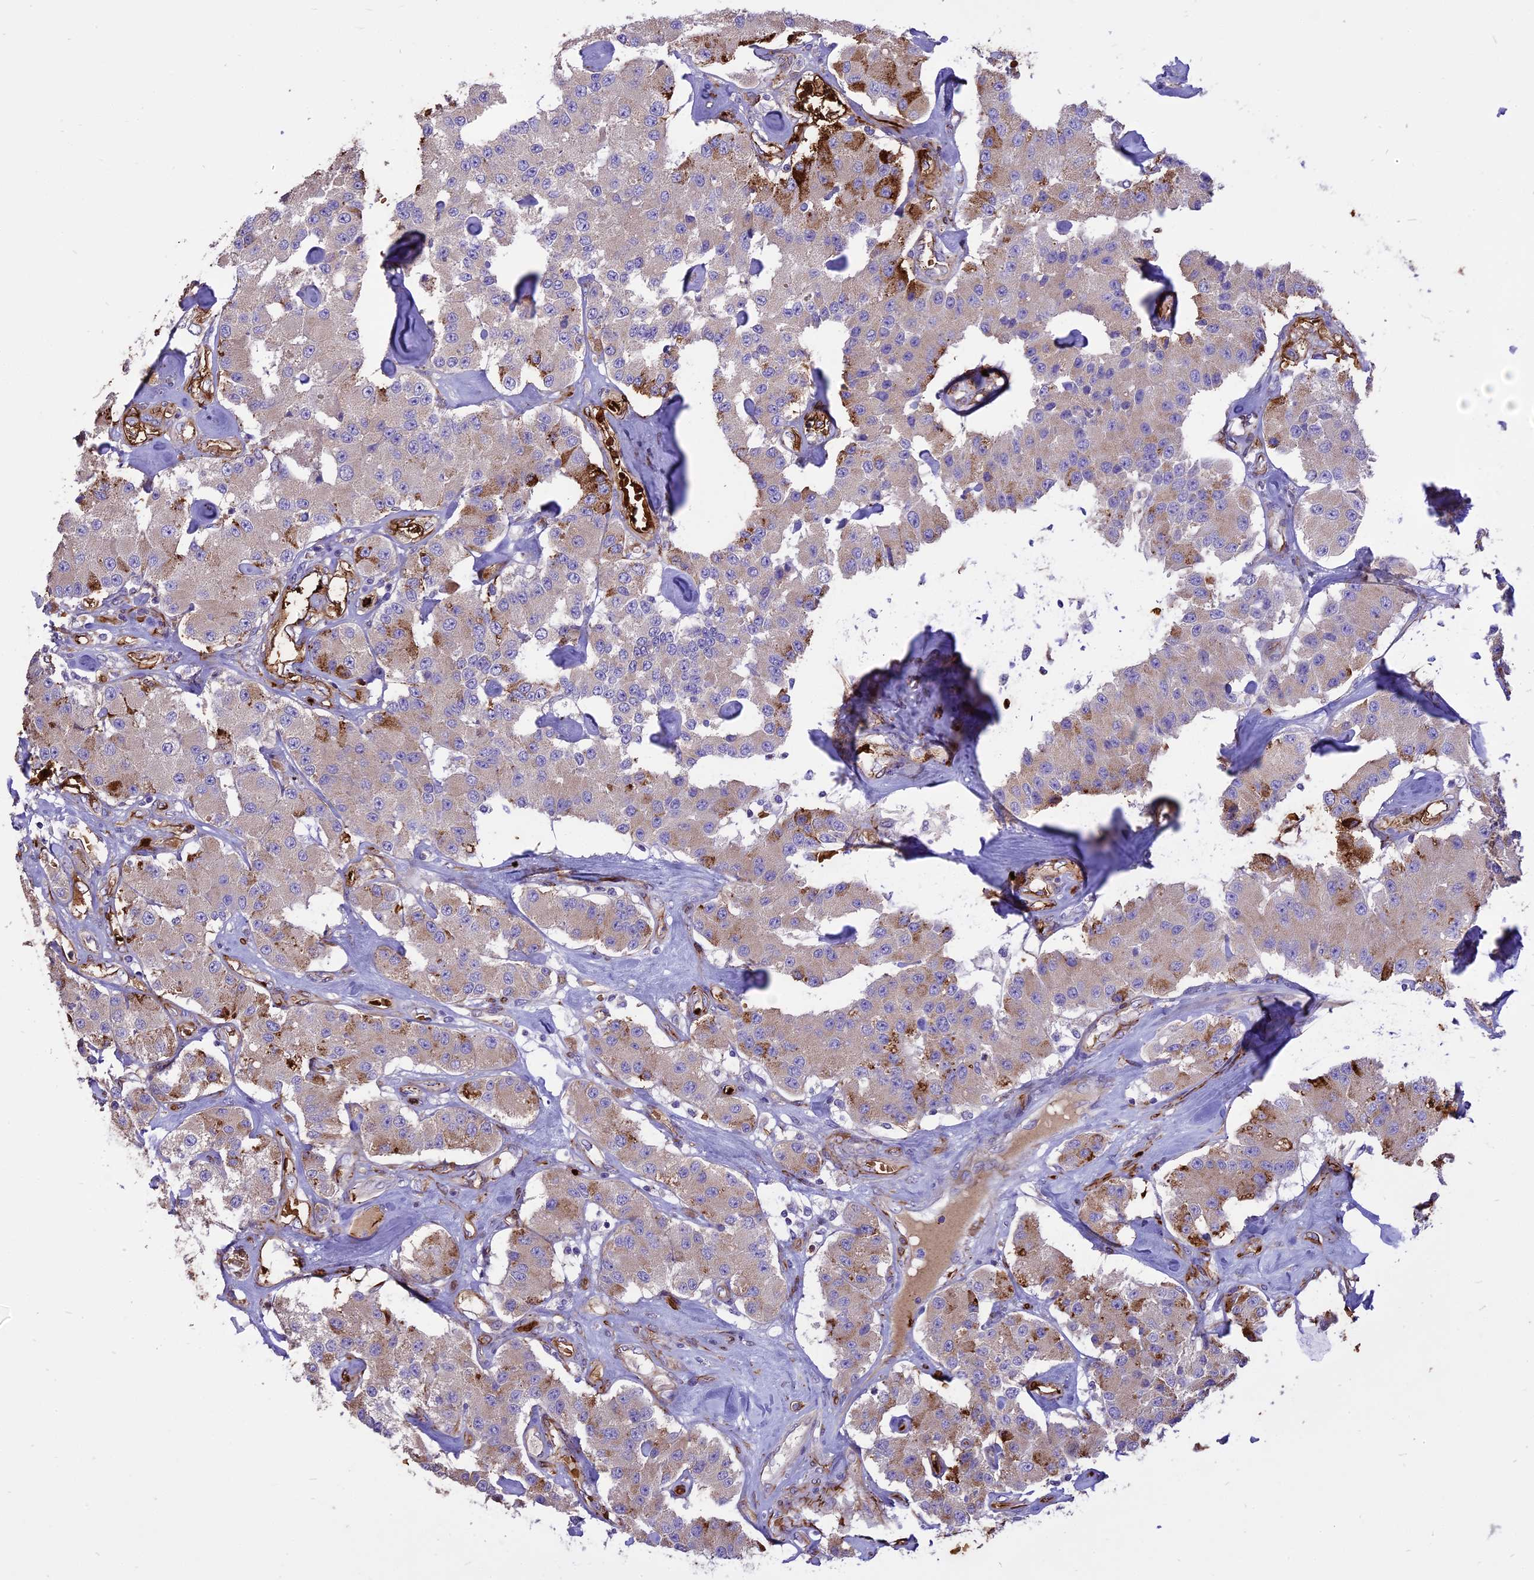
{"staining": {"intensity": "moderate", "quantity": "25%-75%", "location": "cytoplasmic/membranous"}, "tissue": "carcinoid", "cell_type": "Tumor cells", "image_type": "cancer", "snomed": [{"axis": "morphology", "description": "Carcinoid, malignant, NOS"}, {"axis": "topography", "description": "Pancreas"}], "caption": "An immunohistochemistry (IHC) micrograph of neoplastic tissue is shown. Protein staining in brown labels moderate cytoplasmic/membranous positivity in carcinoid within tumor cells. (brown staining indicates protein expression, while blue staining denotes nuclei).", "gene": "TTC4", "patient": {"sex": "male", "age": 41}}